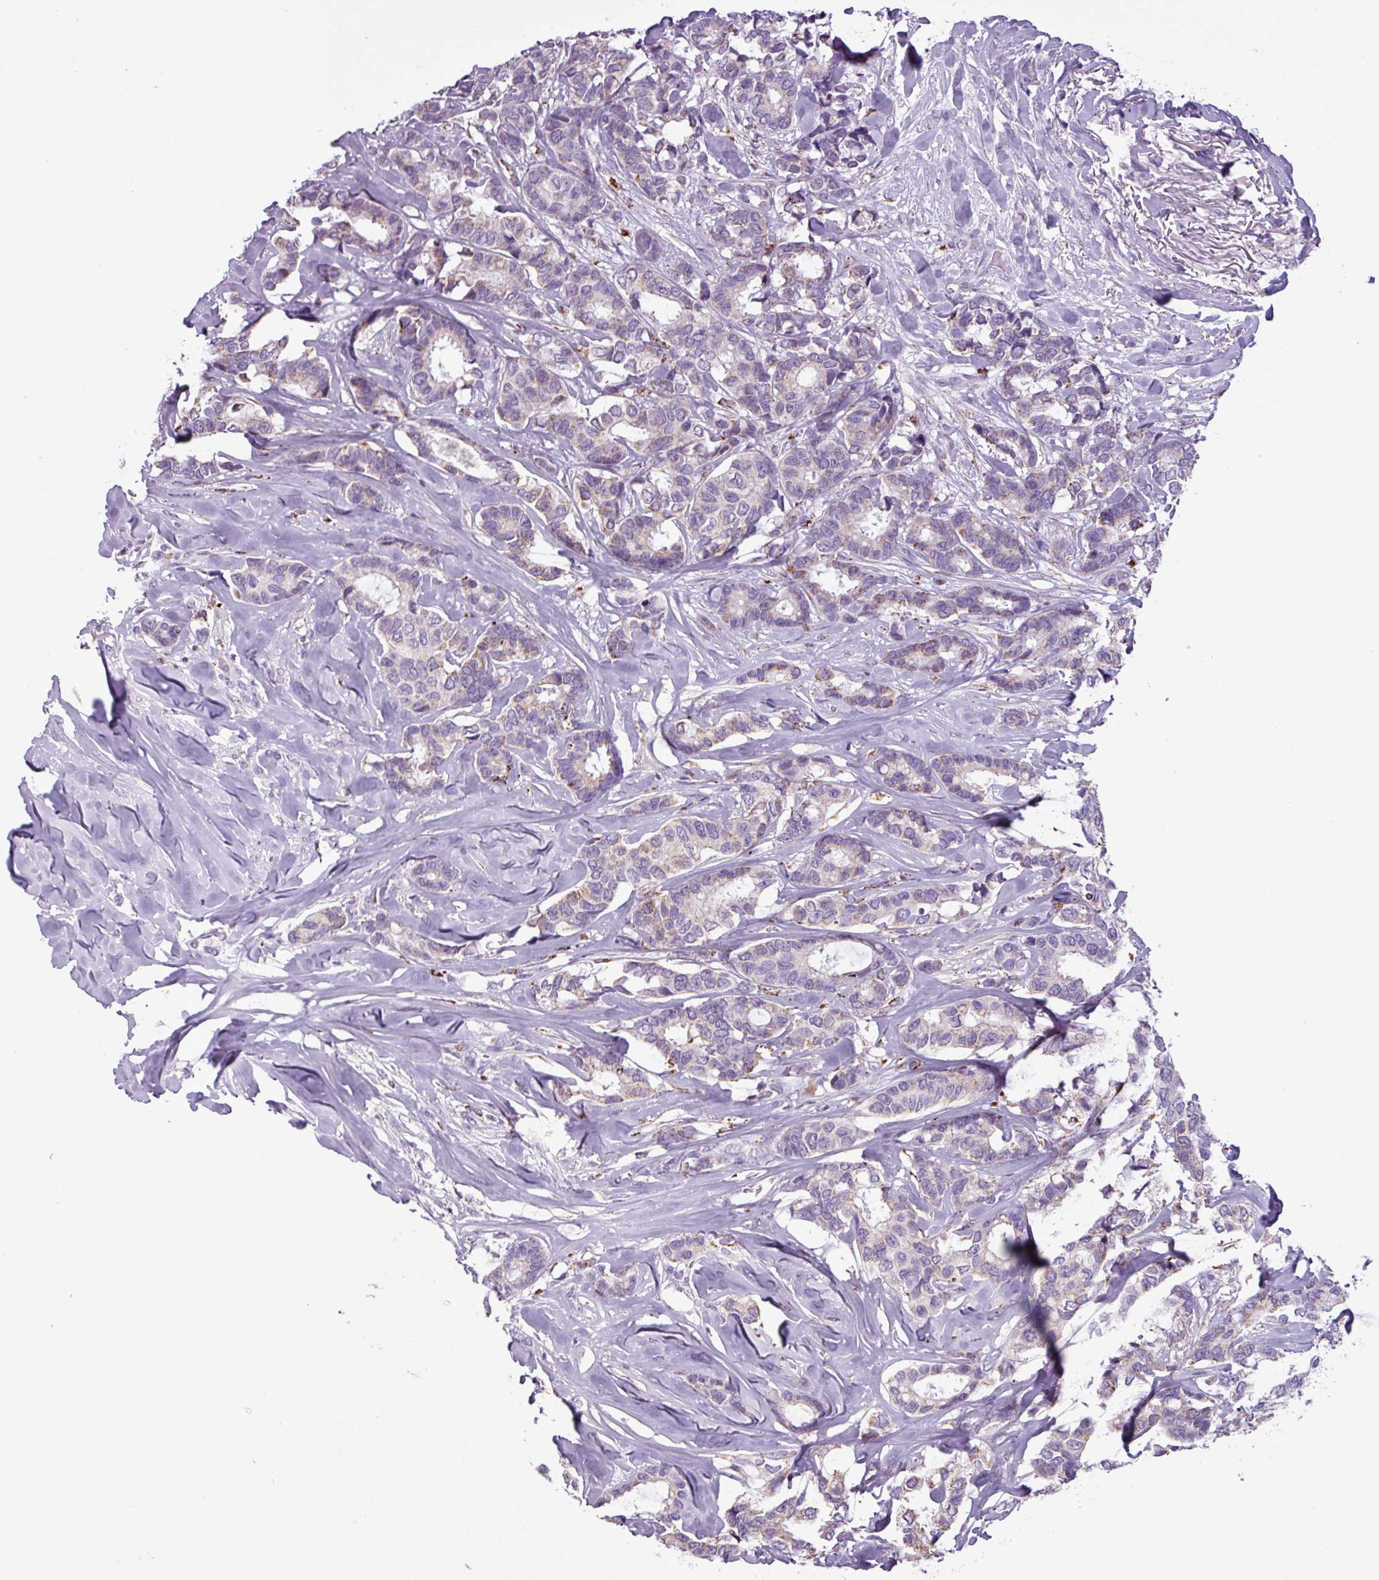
{"staining": {"intensity": "weak", "quantity": "25%-75%", "location": "cytoplasmic/membranous"}, "tissue": "breast cancer", "cell_type": "Tumor cells", "image_type": "cancer", "snomed": [{"axis": "morphology", "description": "Duct carcinoma"}, {"axis": "topography", "description": "Breast"}], "caption": "Human infiltrating ductal carcinoma (breast) stained with a protein marker shows weak staining in tumor cells.", "gene": "ZNF667", "patient": {"sex": "female", "age": 87}}